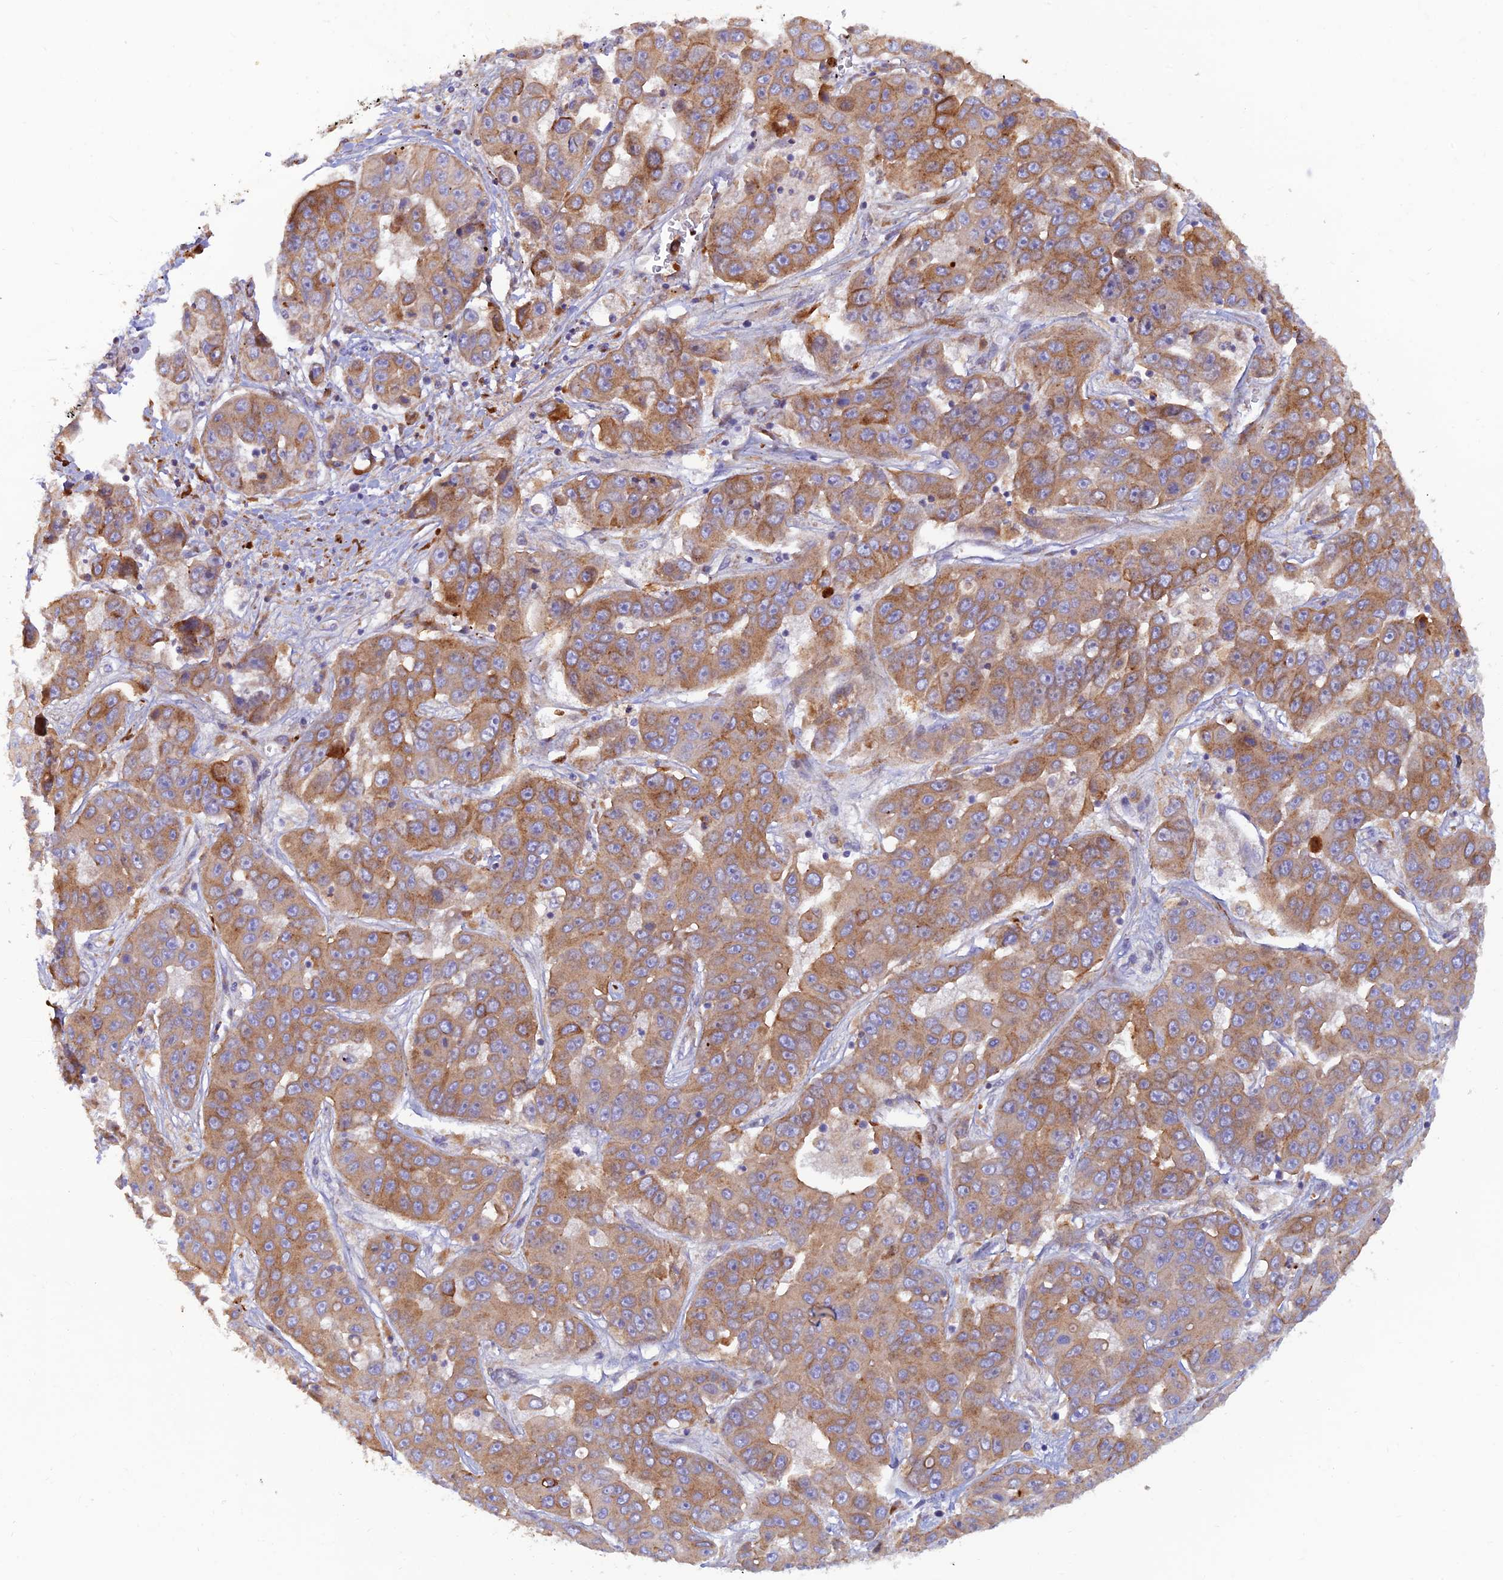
{"staining": {"intensity": "moderate", "quantity": ">75%", "location": "cytoplasmic/membranous"}, "tissue": "liver cancer", "cell_type": "Tumor cells", "image_type": "cancer", "snomed": [{"axis": "morphology", "description": "Cholangiocarcinoma"}, {"axis": "topography", "description": "Liver"}], "caption": "Immunohistochemical staining of liver cancer (cholangiocarcinoma) exhibits medium levels of moderate cytoplasmic/membranous protein expression in about >75% of tumor cells.", "gene": "GMCL1", "patient": {"sex": "female", "age": 52}}